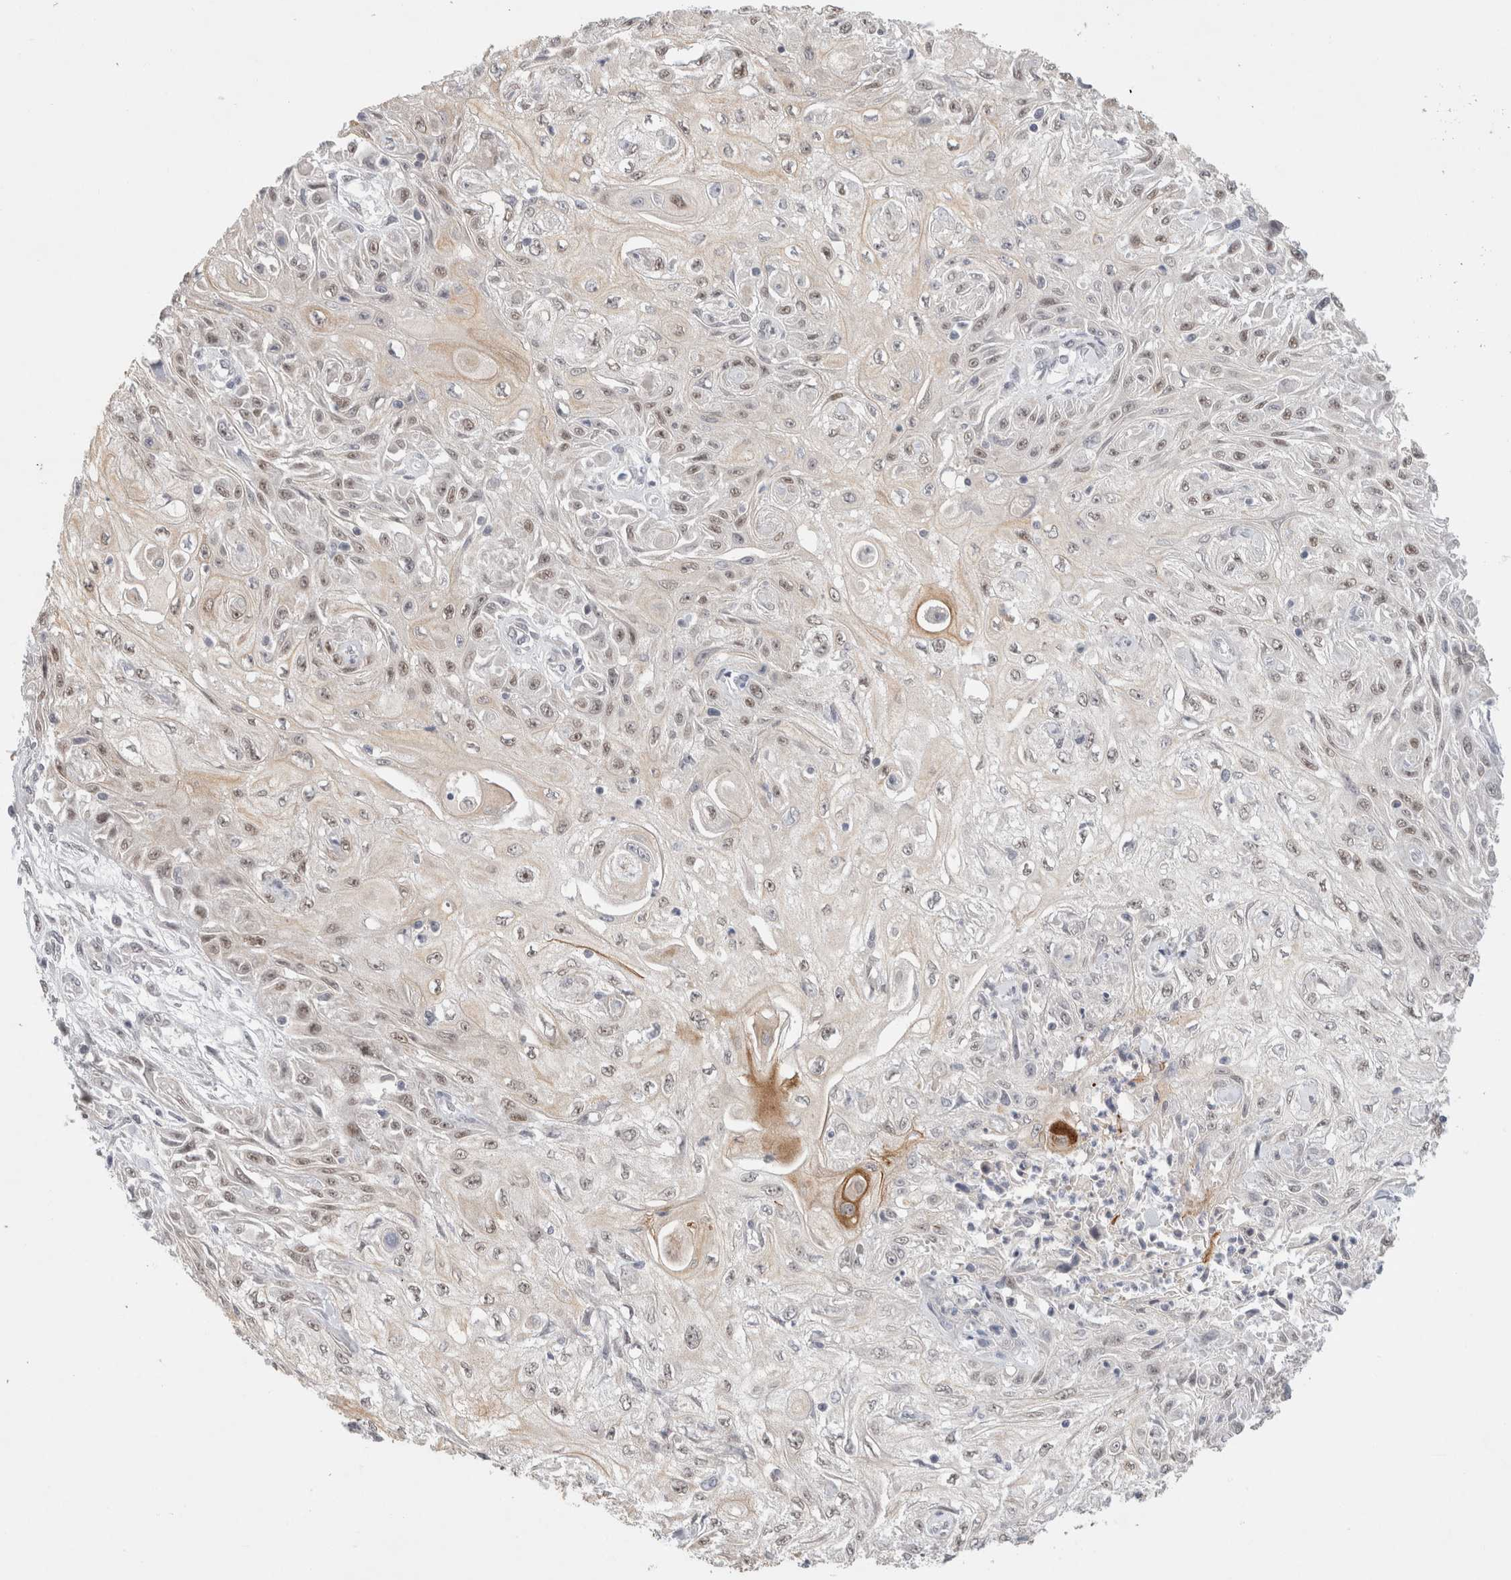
{"staining": {"intensity": "weak", "quantity": ">75%", "location": "nuclear"}, "tissue": "skin cancer", "cell_type": "Tumor cells", "image_type": "cancer", "snomed": [{"axis": "morphology", "description": "Squamous cell carcinoma, NOS"}, {"axis": "morphology", "description": "Squamous cell carcinoma, metastatic, NOS"}, {"axis": "topography", "description": "Skin"}, {"axis": "topography", "description": "Lymph node"}], "caption": "Immunohistochemical staining of human skin cancer (squamous cell carcinoma) exhibits weak nuclear protein staining in approximately >75% of tumor cells.", "gene": "RECQL4", "patient": {"sex": "male", "age": 75}}